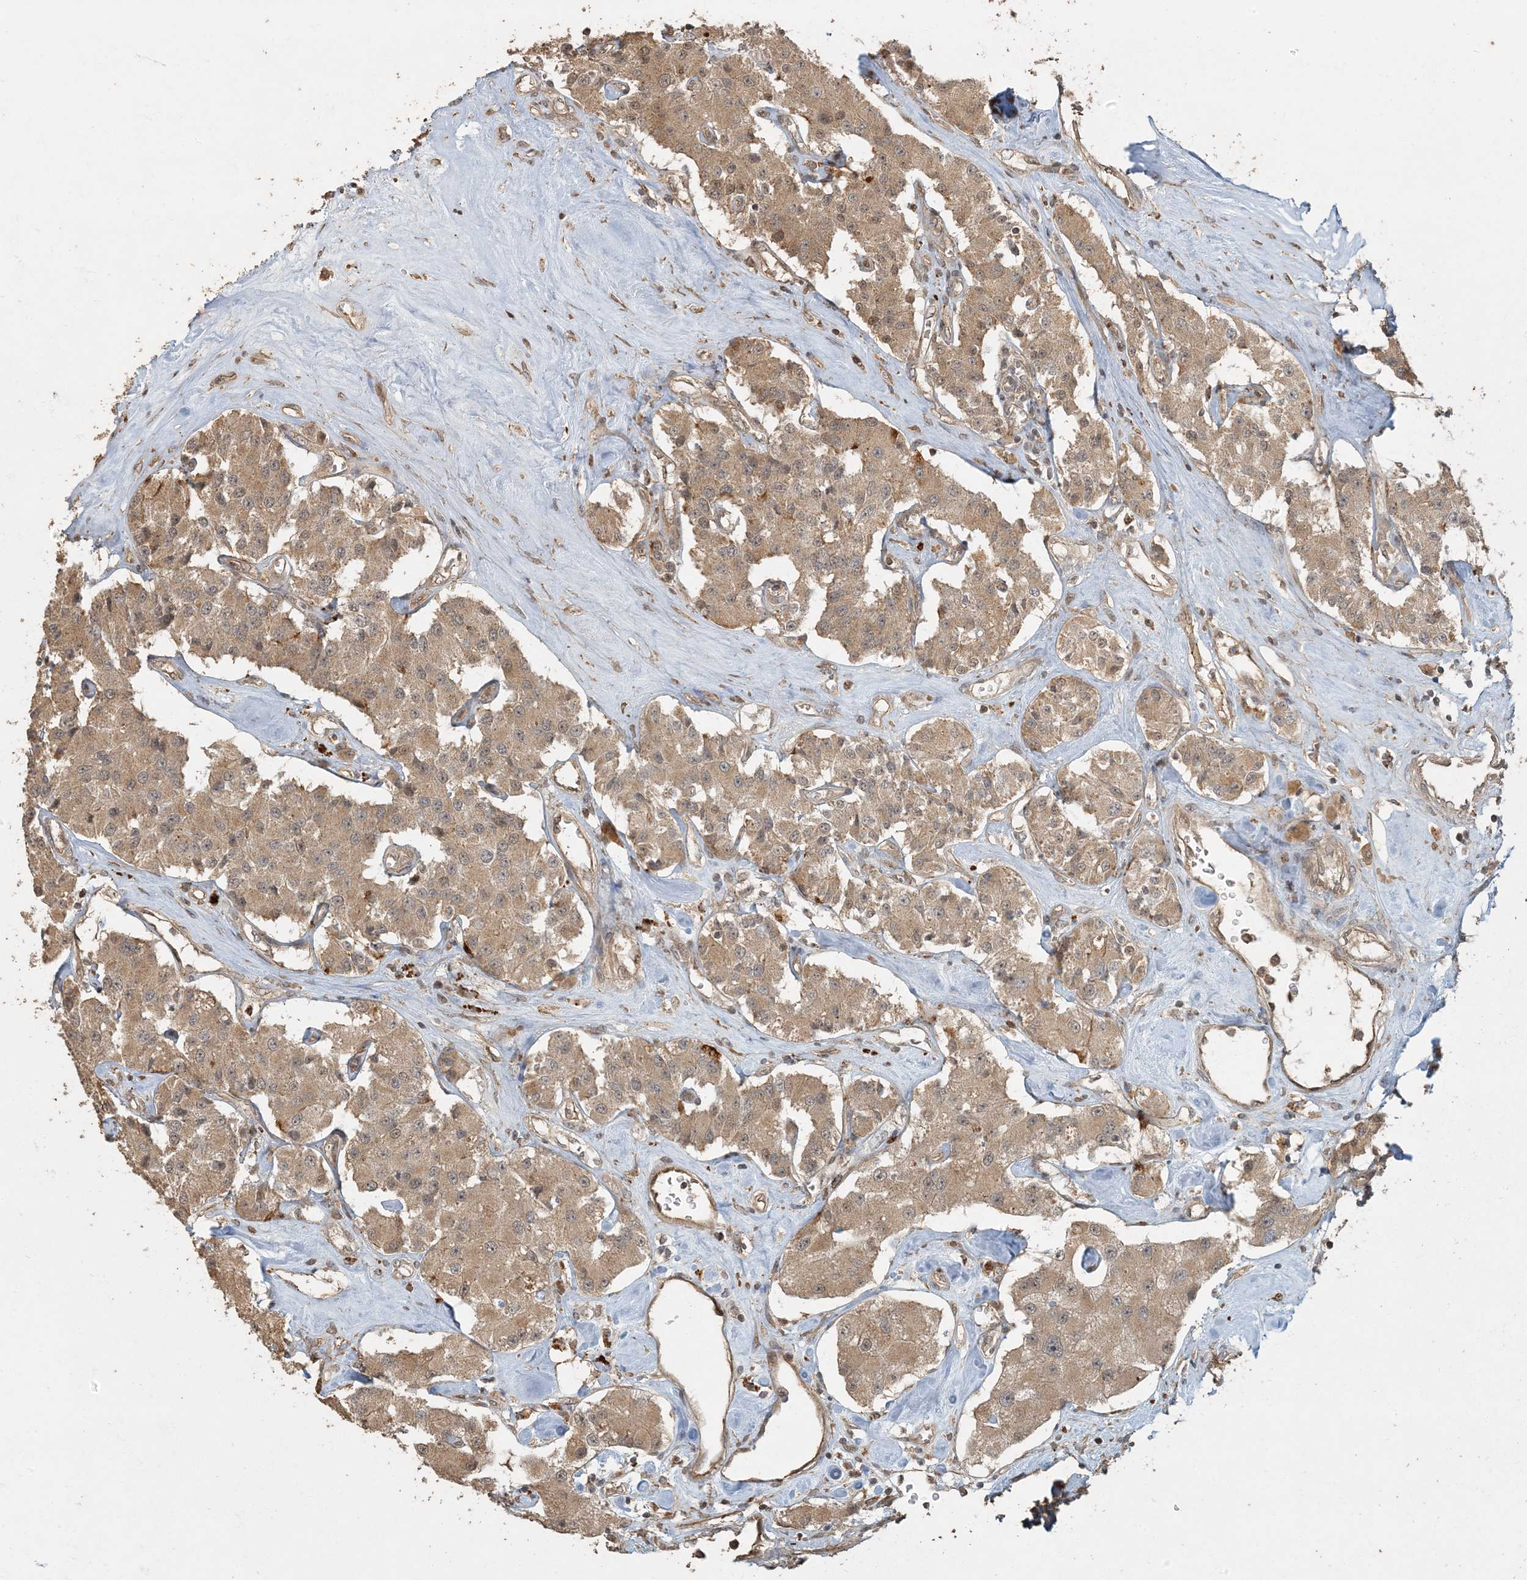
{"staining": {"intensity": "moderate", "quantity": ">75%", "location": "cytoplasmic/membranous"}, "tissue": "carcinoid", "cell_type": "Tumor cells", "image_type": "cancer", "snomed": [{"axis": "morphology", "description": "Carcinoid, malignant, NOS"}, {"axis": "topography", "description": "Pancreas"}], "caption": "Immunohistochemistry (IHC) histopathology image of neoplastic tissue: human carcinoid stained using immunohistochemistry displays medium levels of moderate protein expression localized specifically in the cytoplasmic/membranous of tumor cells, appearing as a cytoplasmic/membranous brown color.", "gene": "AK9", "patient": {"sex": "male", "age": 41}}